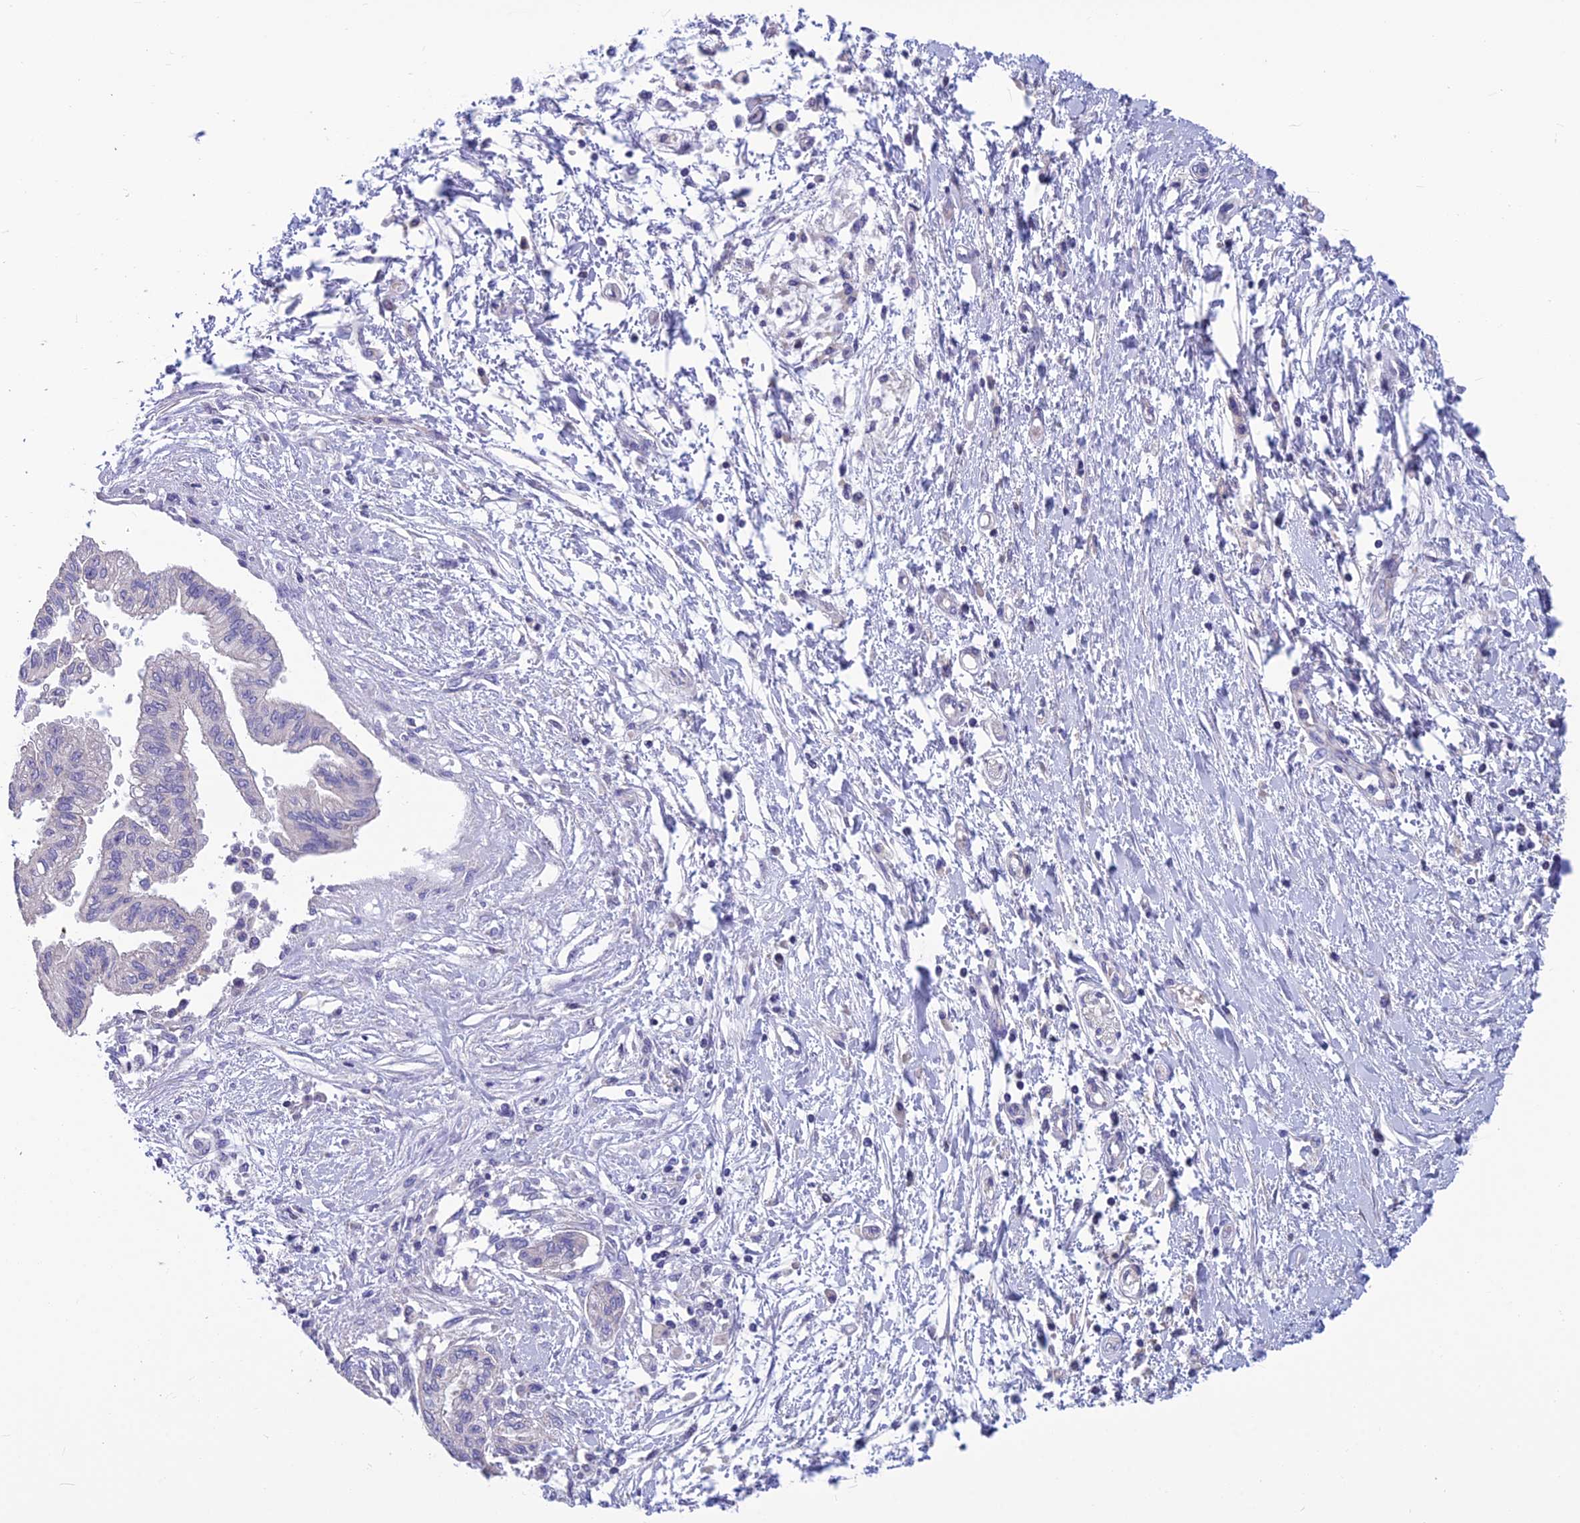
{"staining": {"intensity": "negative", "quantity": "none", "location": "none"}, "tissue": "pancreatic cancer", "cell_type": "Tumor cells", "image_type": "cancer", "snomed": [{"axis": "morphology", "description": "Adenocarcinoma, NOS"}, {"axis": "topography", "description": "Pancreas"}], "caption": "DAB (3,3'-diaminobenzidine) immunohistochemical staining of human pancreatic cancer (adenocarcinoma) reveals no significant expression in tumor cells.", "gene": "BHMT2", "patient": {"sex": "male", "age": 46}}